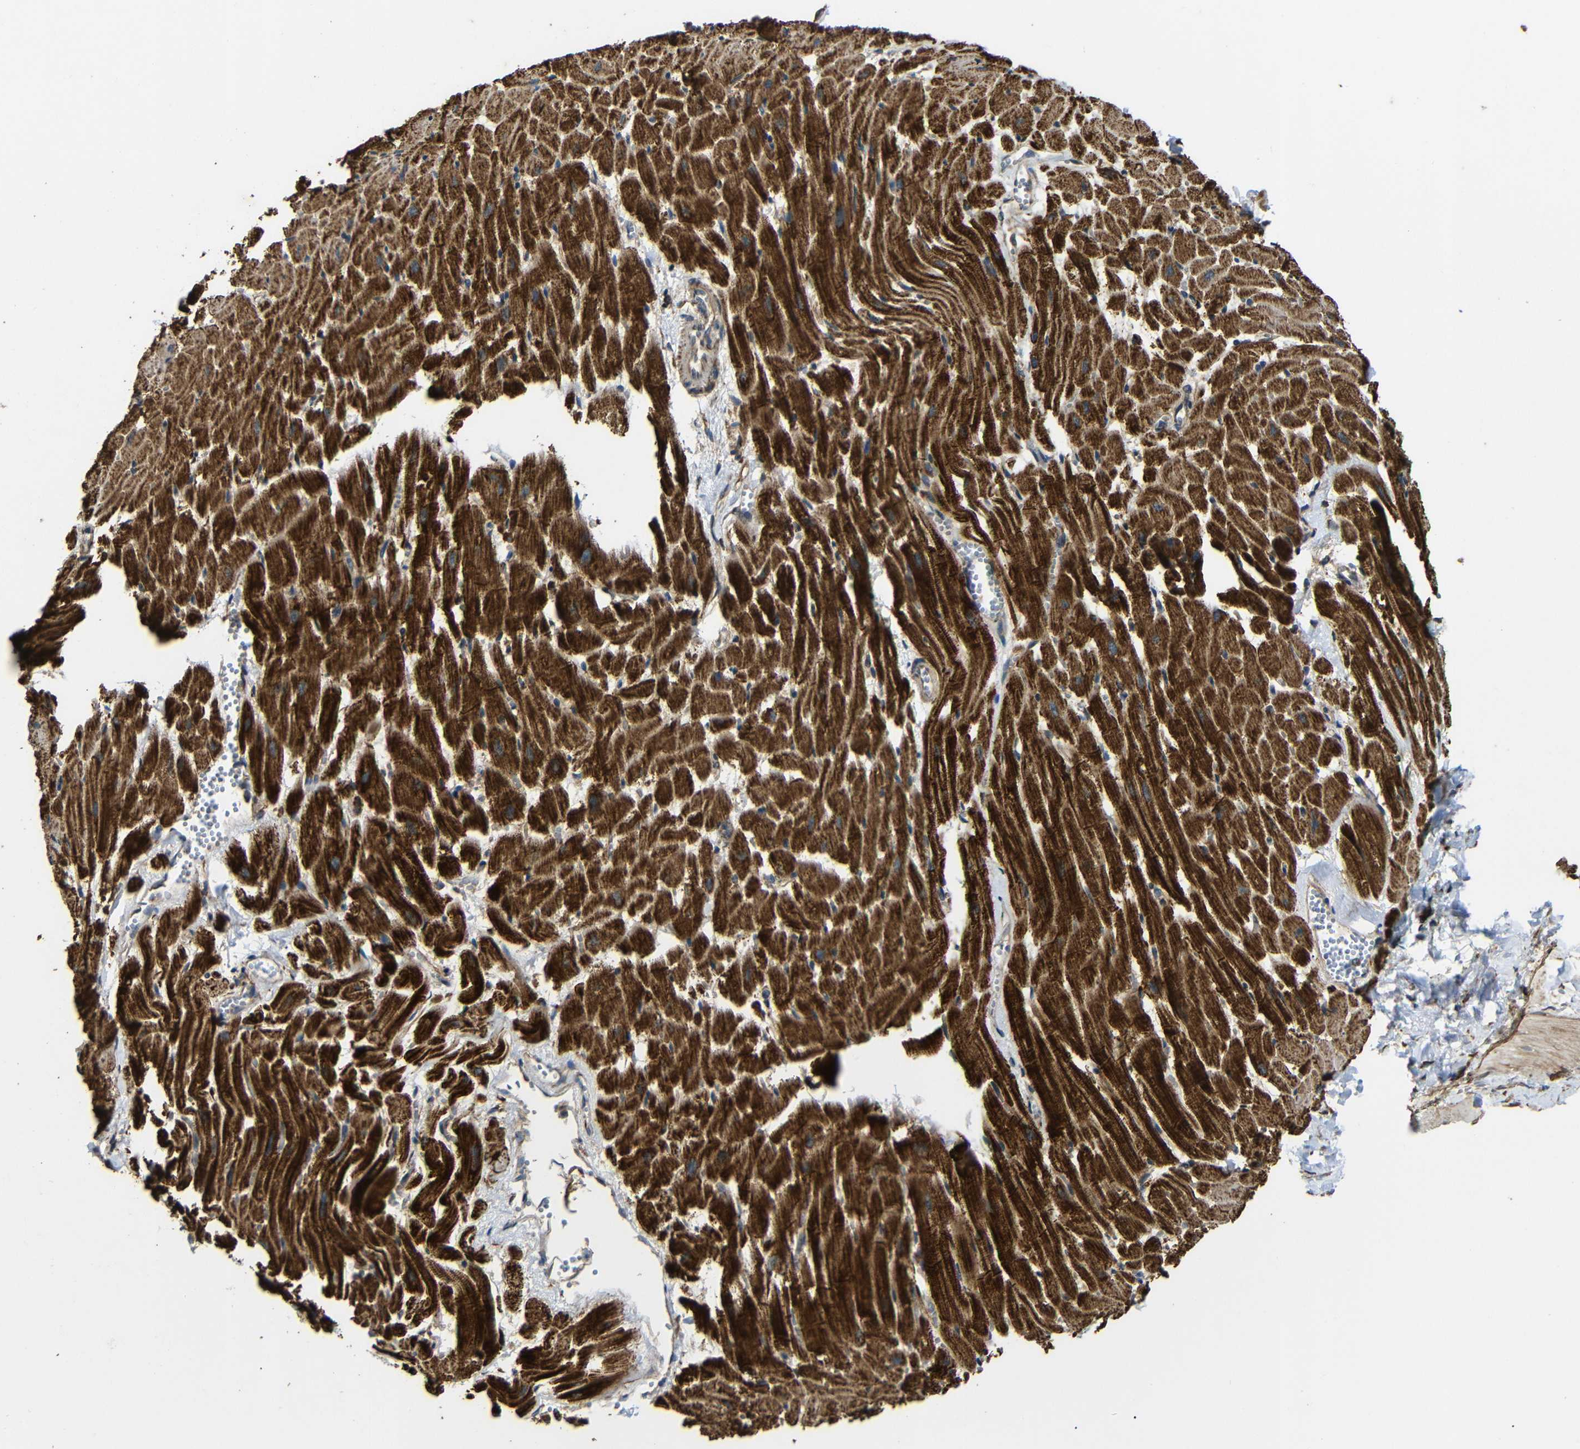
{"staining": {"intensity": "strong", "quantity": ">75%", "location": "cytoplasmic/membranous"}, "tissue": "heart muscle", "cell_type": "Cardiomyocytes", "image_type": "normal", "snomed": [{"axis": "morphology", "description": "Normal tissue, NOS"}, {"axis": "topography", "description": "Heart"}], "caption": "Immunohistochemistry image of benign heart muscle stained for a protein (brown), which reveals high levels of strong cytoplasmic/membranous expression in approximately >75% of cardiomyocytes.", "gene": "KANK4", "patient": {"sex": "female", "age": 19}}